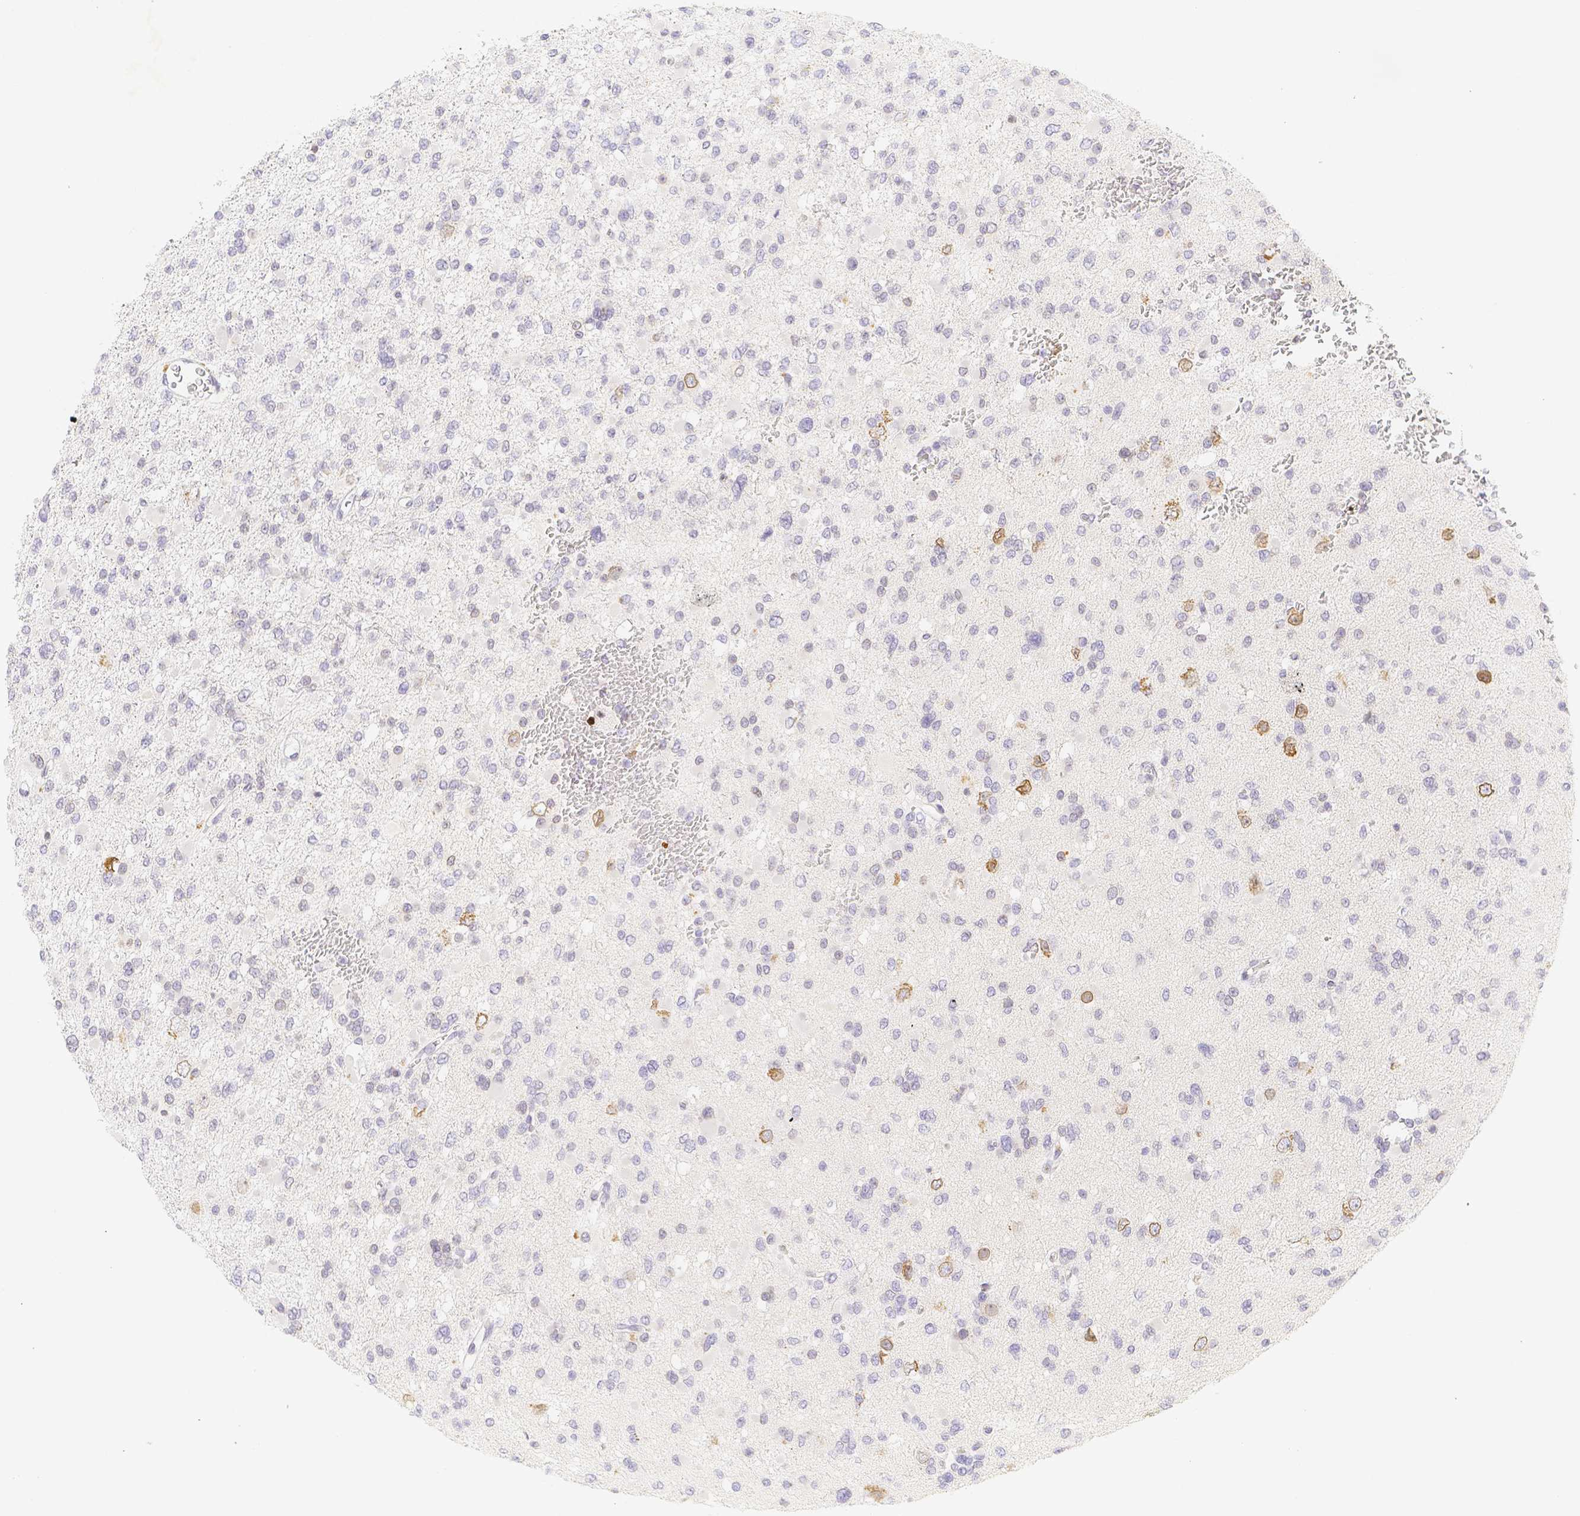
{"staining": {"intensity": "negative", "quantity": "none", "location": "none"}, "tissue": "glioma", "cell_type": "Tumor cells", "image_type": "cancer", "snomed": [{"axis": "morphology", "description": "Glioma, malignant, Low grade"}, {"axis": "topography", "description": "Brain"}], "caption": "Malignant low-grade glioma stained for a protein using IHC displays no positivity tumor cells.", "gene": "PADI4", "patient": {"sex": "female", "age": 22}}